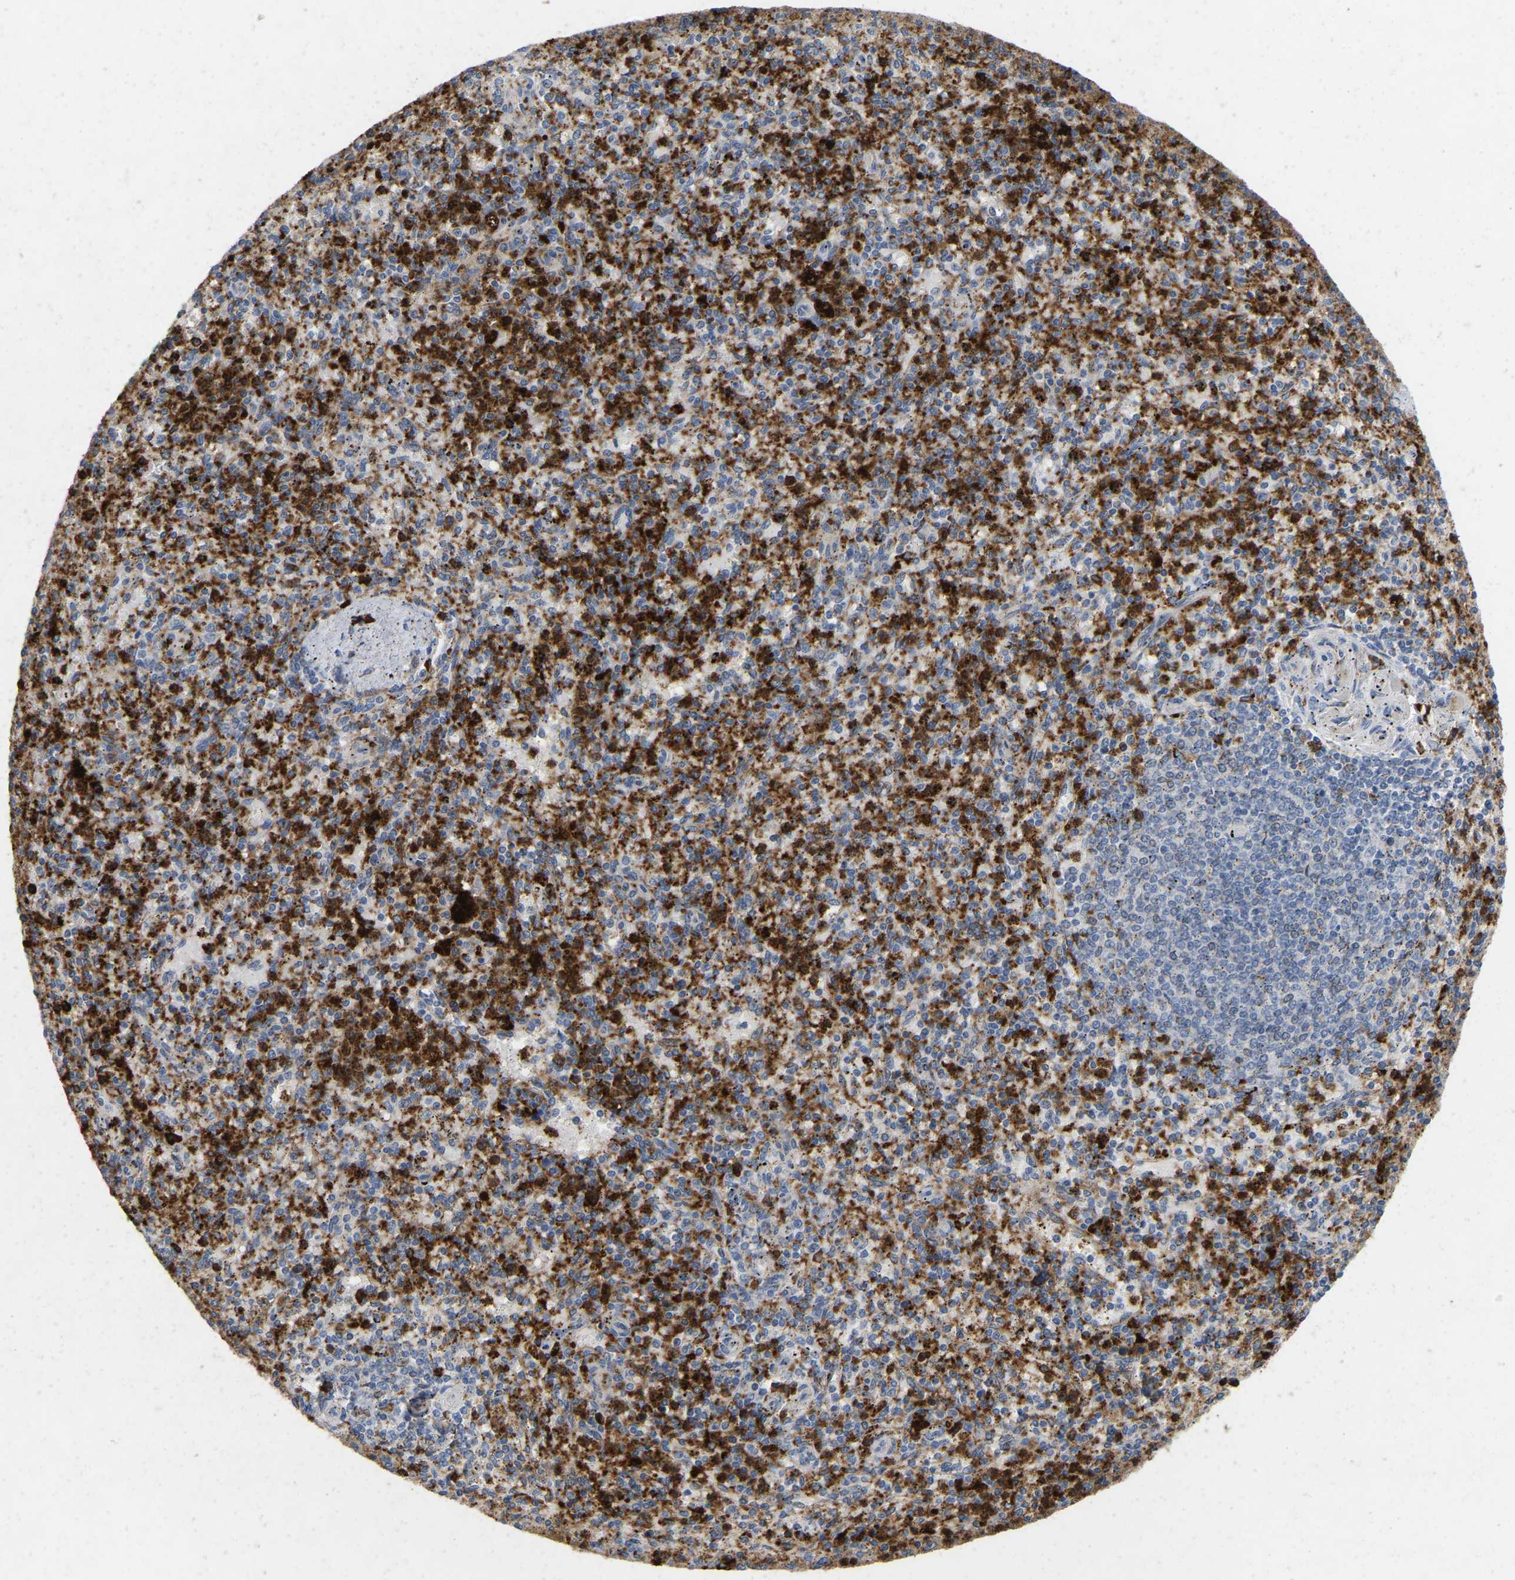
{"staining": {"intensity": "strong", "quantity": ">75%", "location": "cytoplasmic/membranous"}, "tissue": "spleen", "cell_type": "Cells in red pulp", "image_type": "normal", "snomed": [{"axis": "morphology", "description": "Normal tissue, NOS"}, {"axis": "topography", "description": "Spleen"}], "caption": "Immunohistochemical staining of benign spleen displays high levels of strong cytoplasmic/membranous positivity in approximately >75% of cells in red pulp.", "gene": "RHEB", "patient": {"sex": "male", "age": 72}}